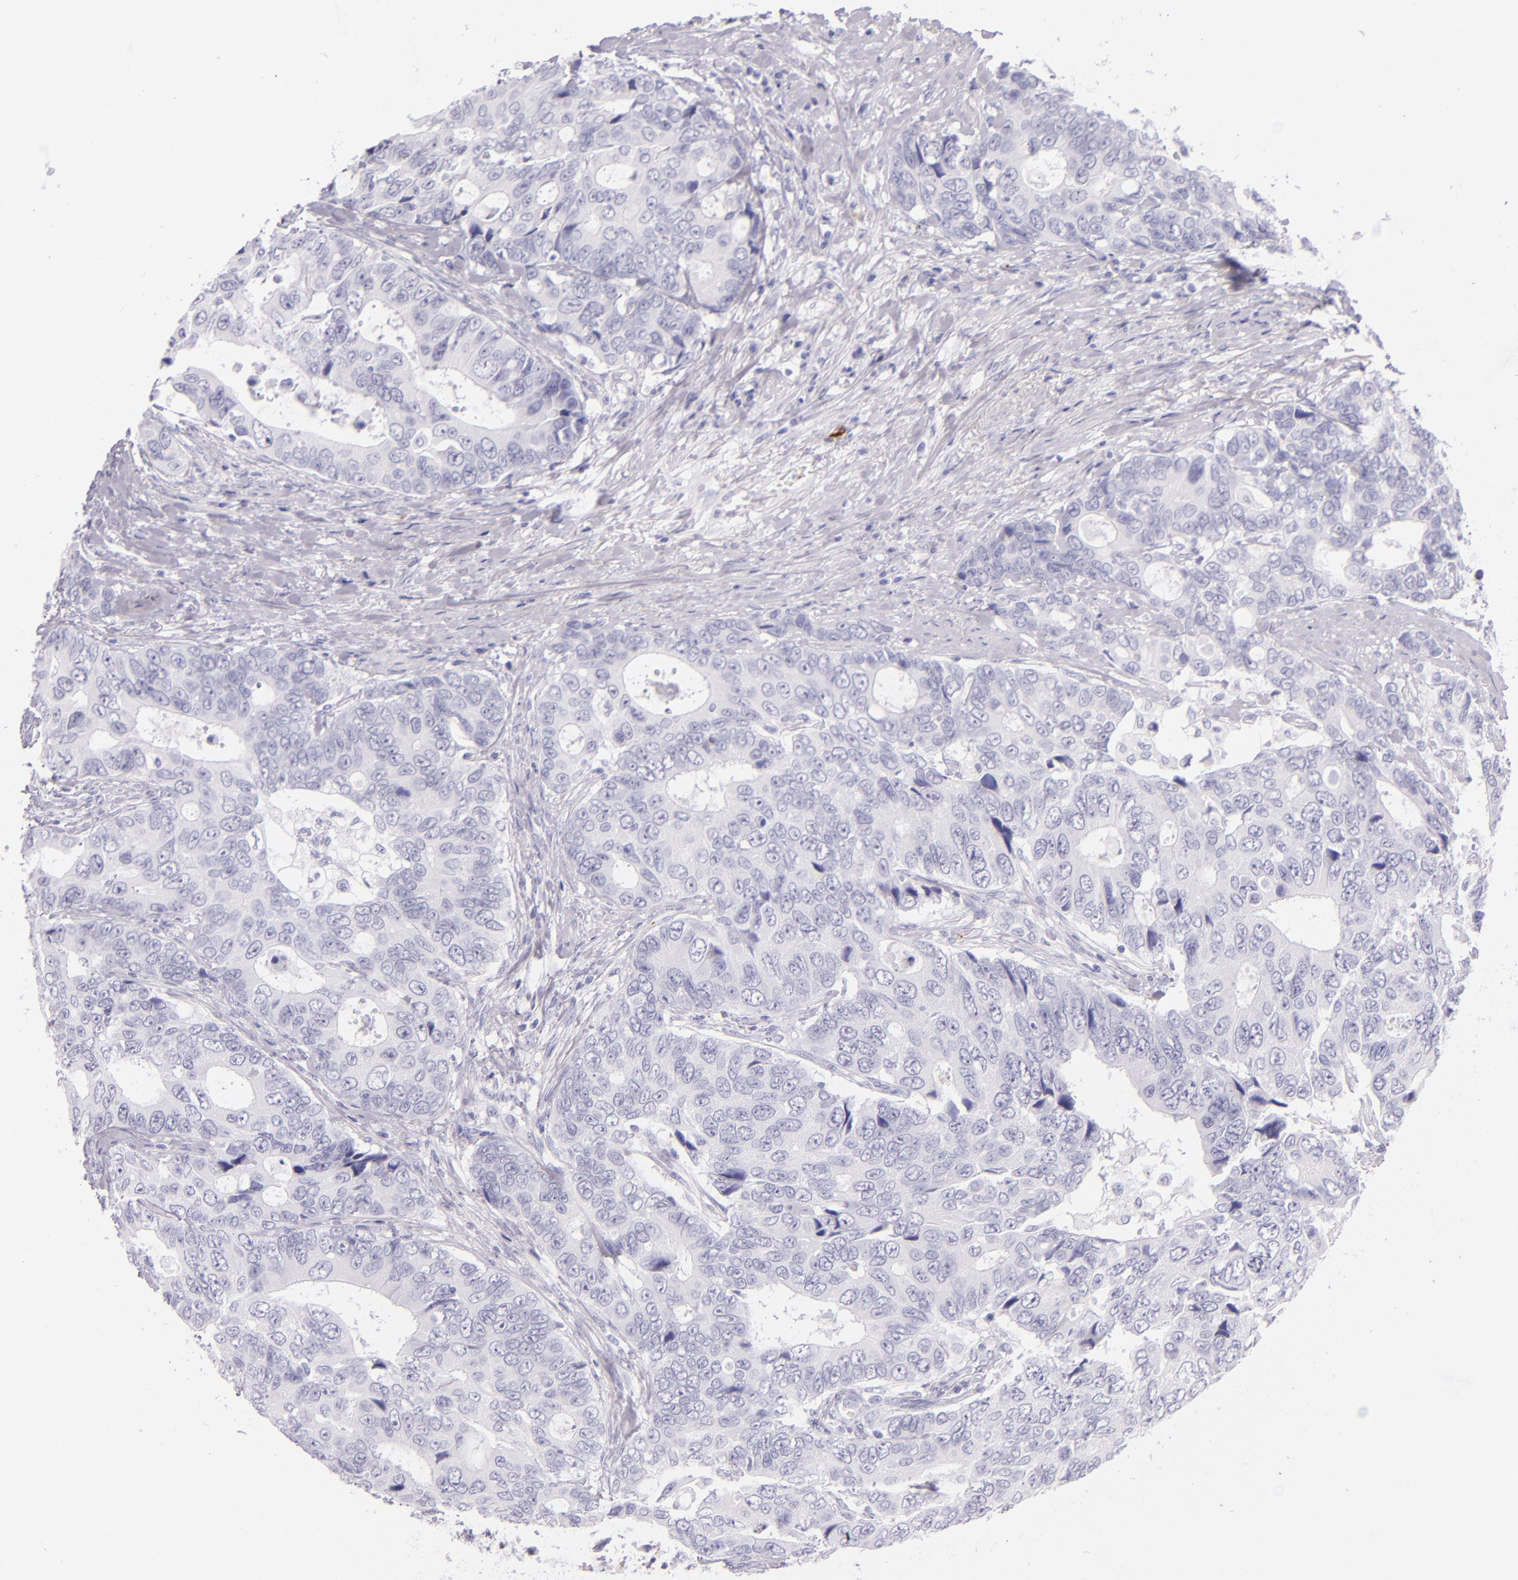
{"staining": {"intensity": "negative", "quantity": "none", "location": "none"}, "tissue": "colorectal cancer", "cell_type": "Tumor cells", "image_type": "cancer", "snomed": [{"axis": "morphology", "description": "Adenocarcinoma, NOS"}, {"axis": "topography", "description": "Rectum"}], "caption": "Immunohistochemistry (IHC) image of human colorectal adenocarcinoma stained for a protein (brown), which shows no staining in tumor cells.", "gene": "SELP", "patient": {"sex": "female", "age": 67}}